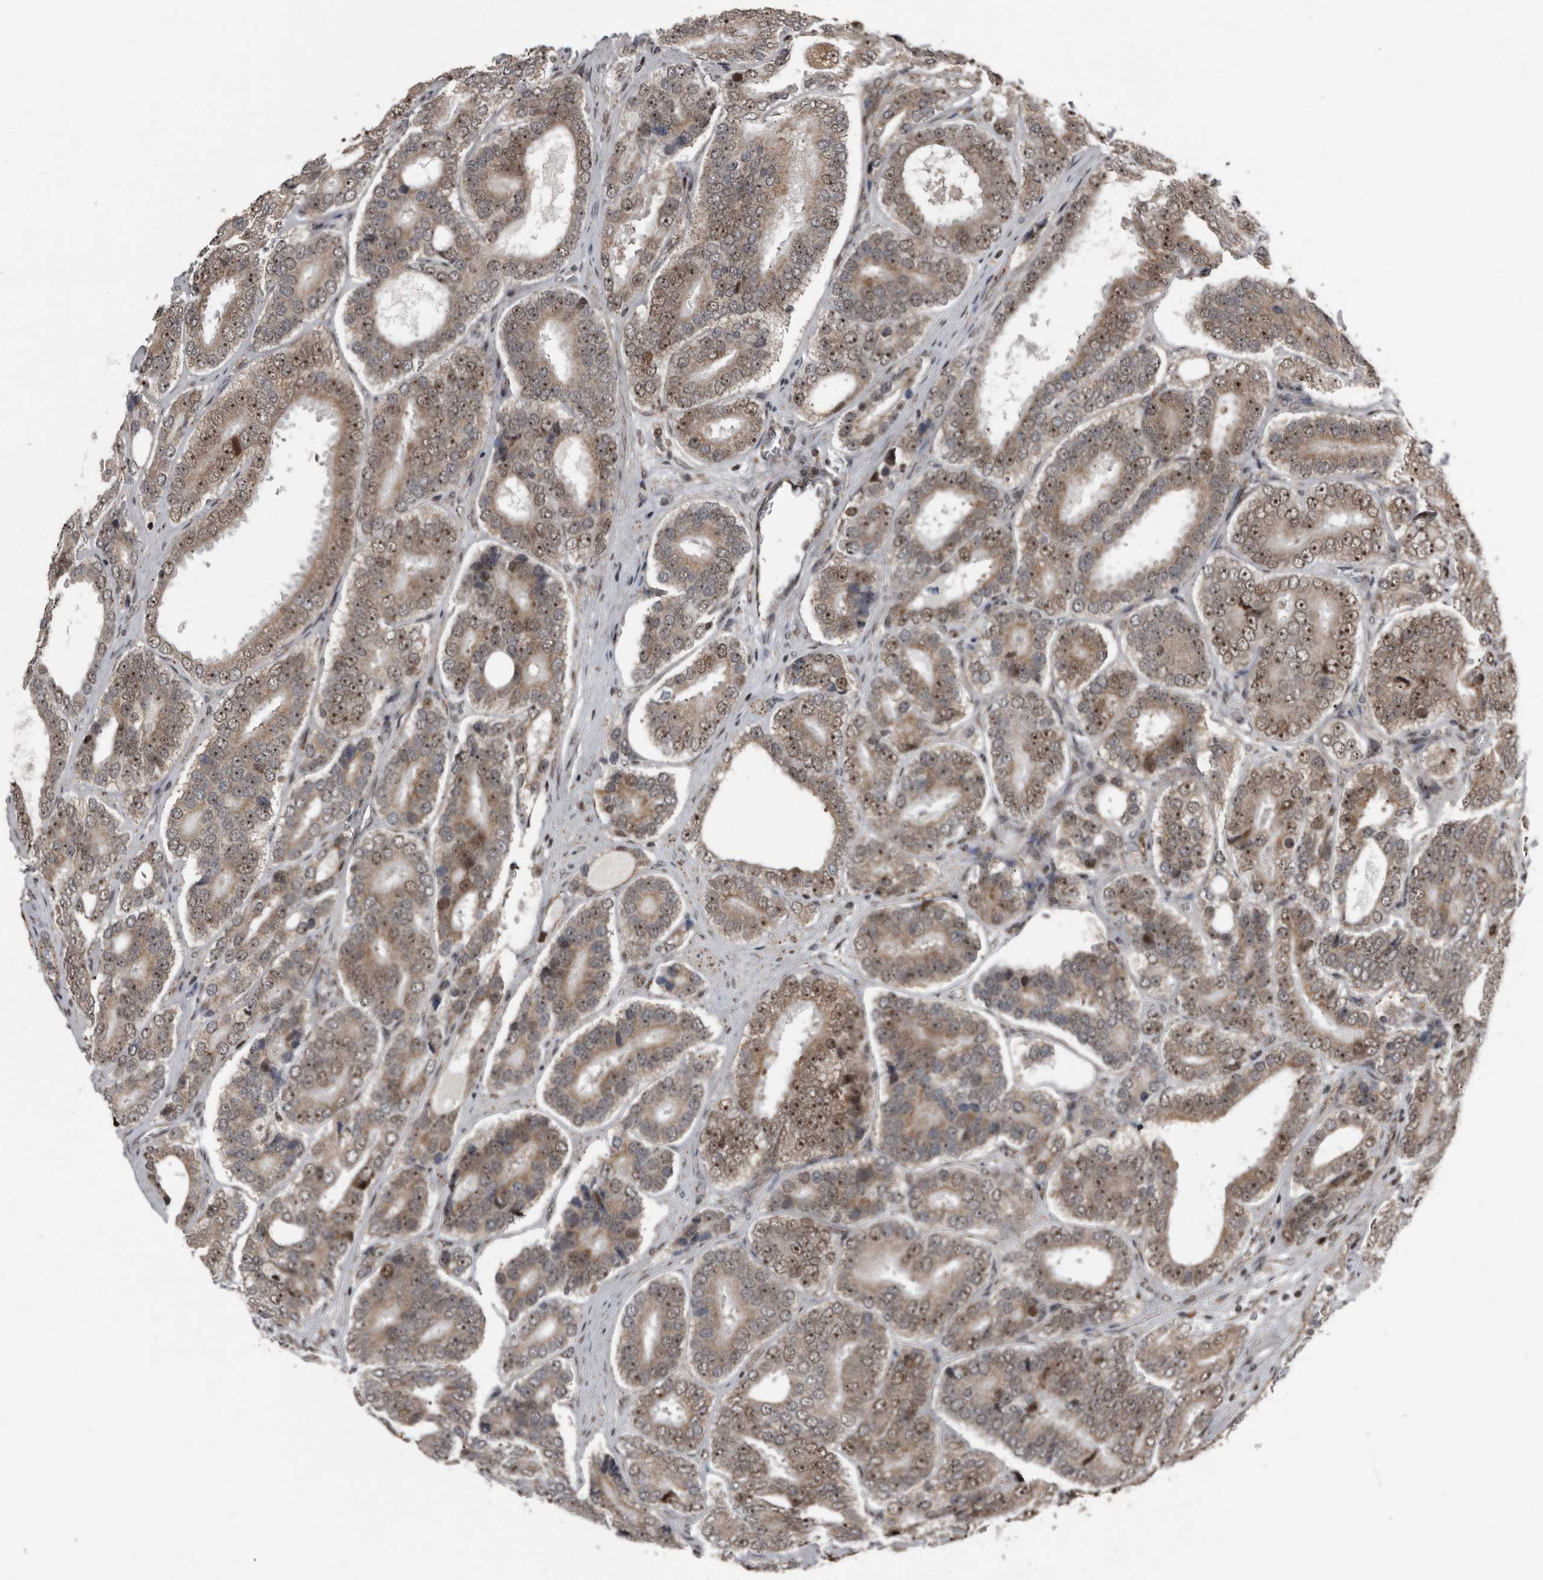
{"staining": {"intensity": "moderate", "quantity": ">75%", "location": "cytoplasmic/membranous,nuclear"}, "tissue": "prostate cancer", "cell_type": "Tumor cells", "image_type": "cancer", "snomed": [{"axis": "morphology", "description": "Adenocarcinoma, High grade"}, {"axis": "topography", "description": "Prostate"}], "caption": "Immunohistochemistry histopathology image of human prostate cancer (high-grade adenocarcinoma) stained for a protein (brown), which reveals medium levels of moderate cytoplasmic/membranous and nuclear expression in about >75% of tumor cells.", "gene": "CHD1L", "patient": {"sex": "male", "age": 56}}